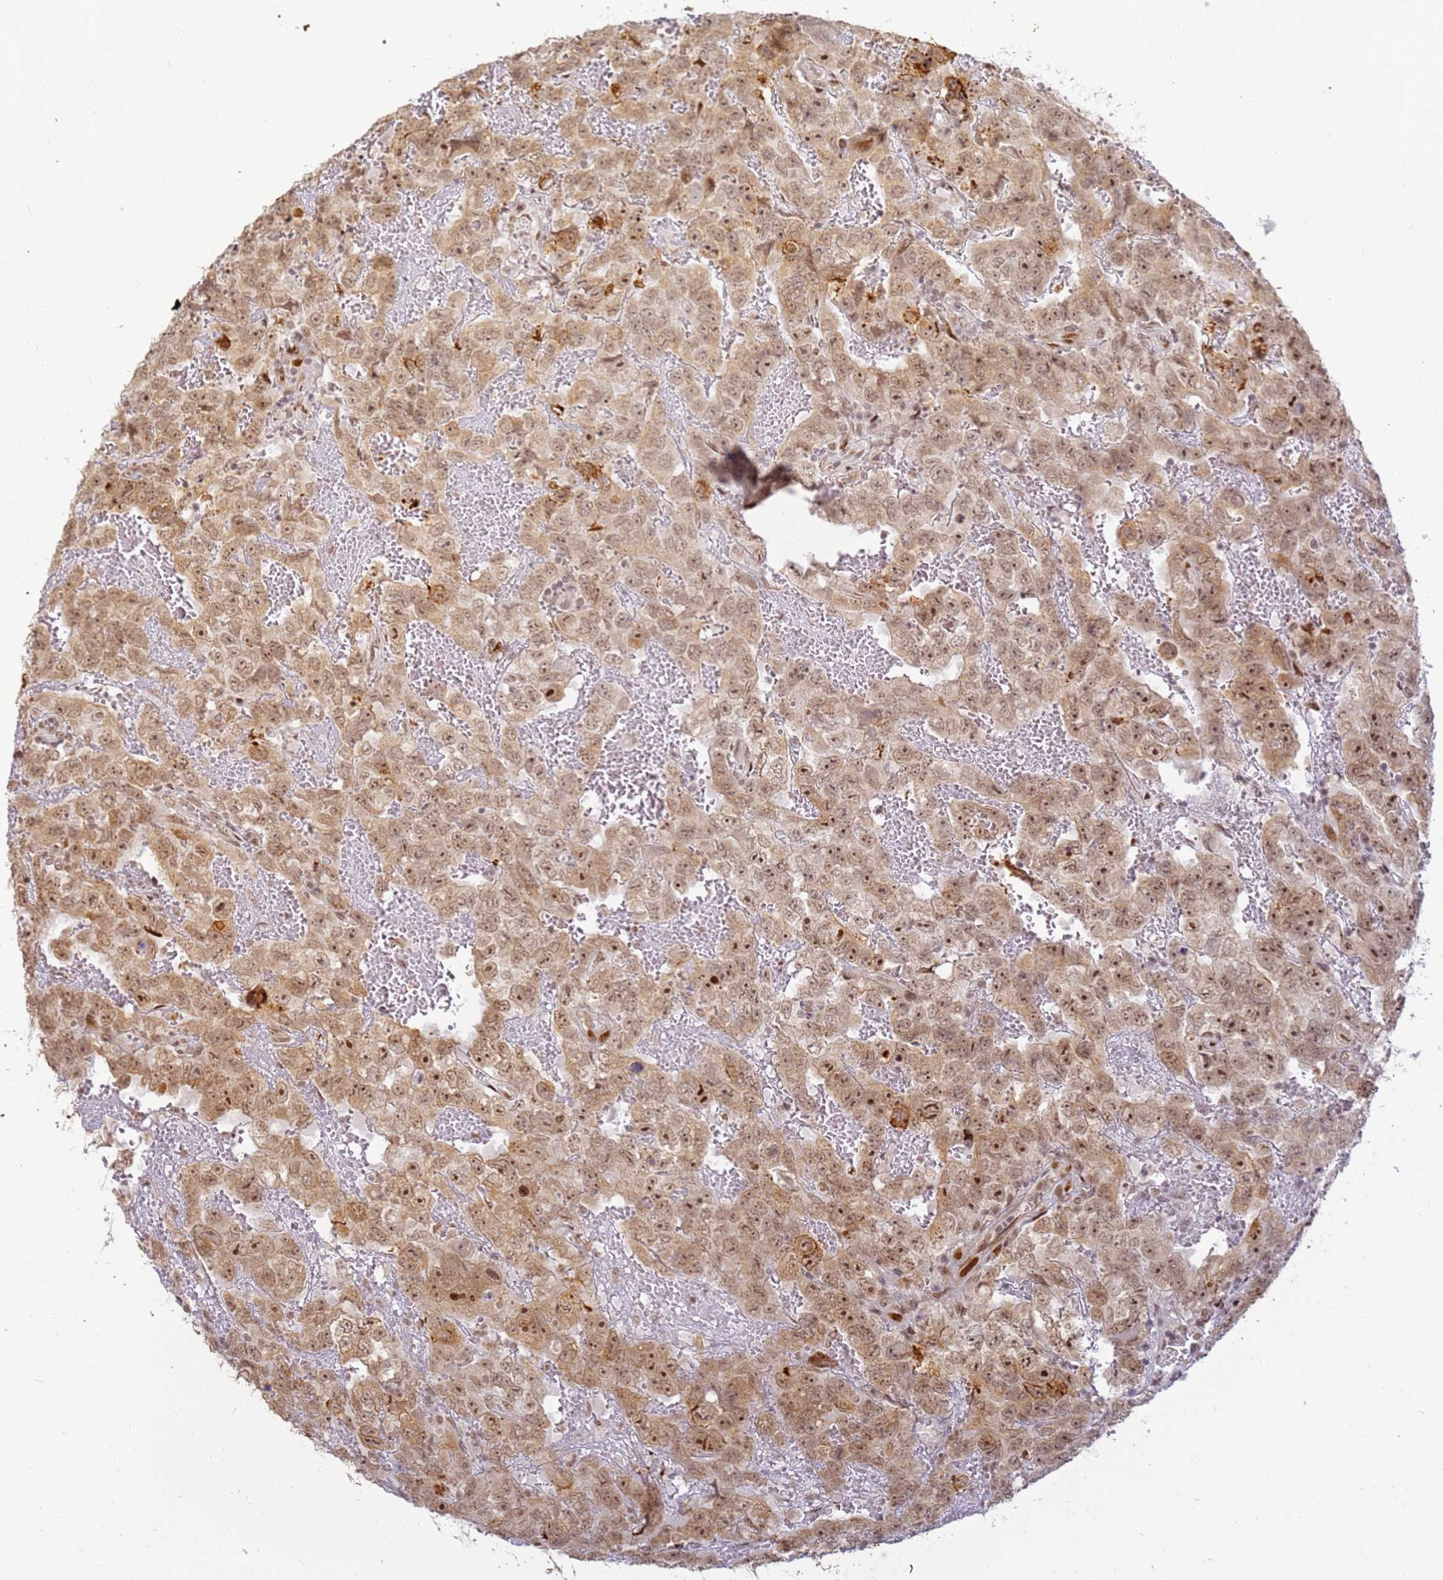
{"staining": {"intensity": "moderate", "quantity": ">75%", "location": "cytoplasmic/membranous,nuclear"}, "tissue": "testis cancer", "cell_type": "Tumor cells", "image_type": "cancer", "snomed": [{"axis": "morphology", "description": "Carcinoma, Embryonal, NOS"}, {"axis": "topography", "description": "Testis"}], "caption": "This is an image of immunohistochemistry (IHC) staining of testis embryonal carcinoma, which shows moderate staining in the cytoplasmic/membranous and nuclear of tumor cells.", "gene": "ABCA2", "patient": {"sex": "male", "age": 45}}